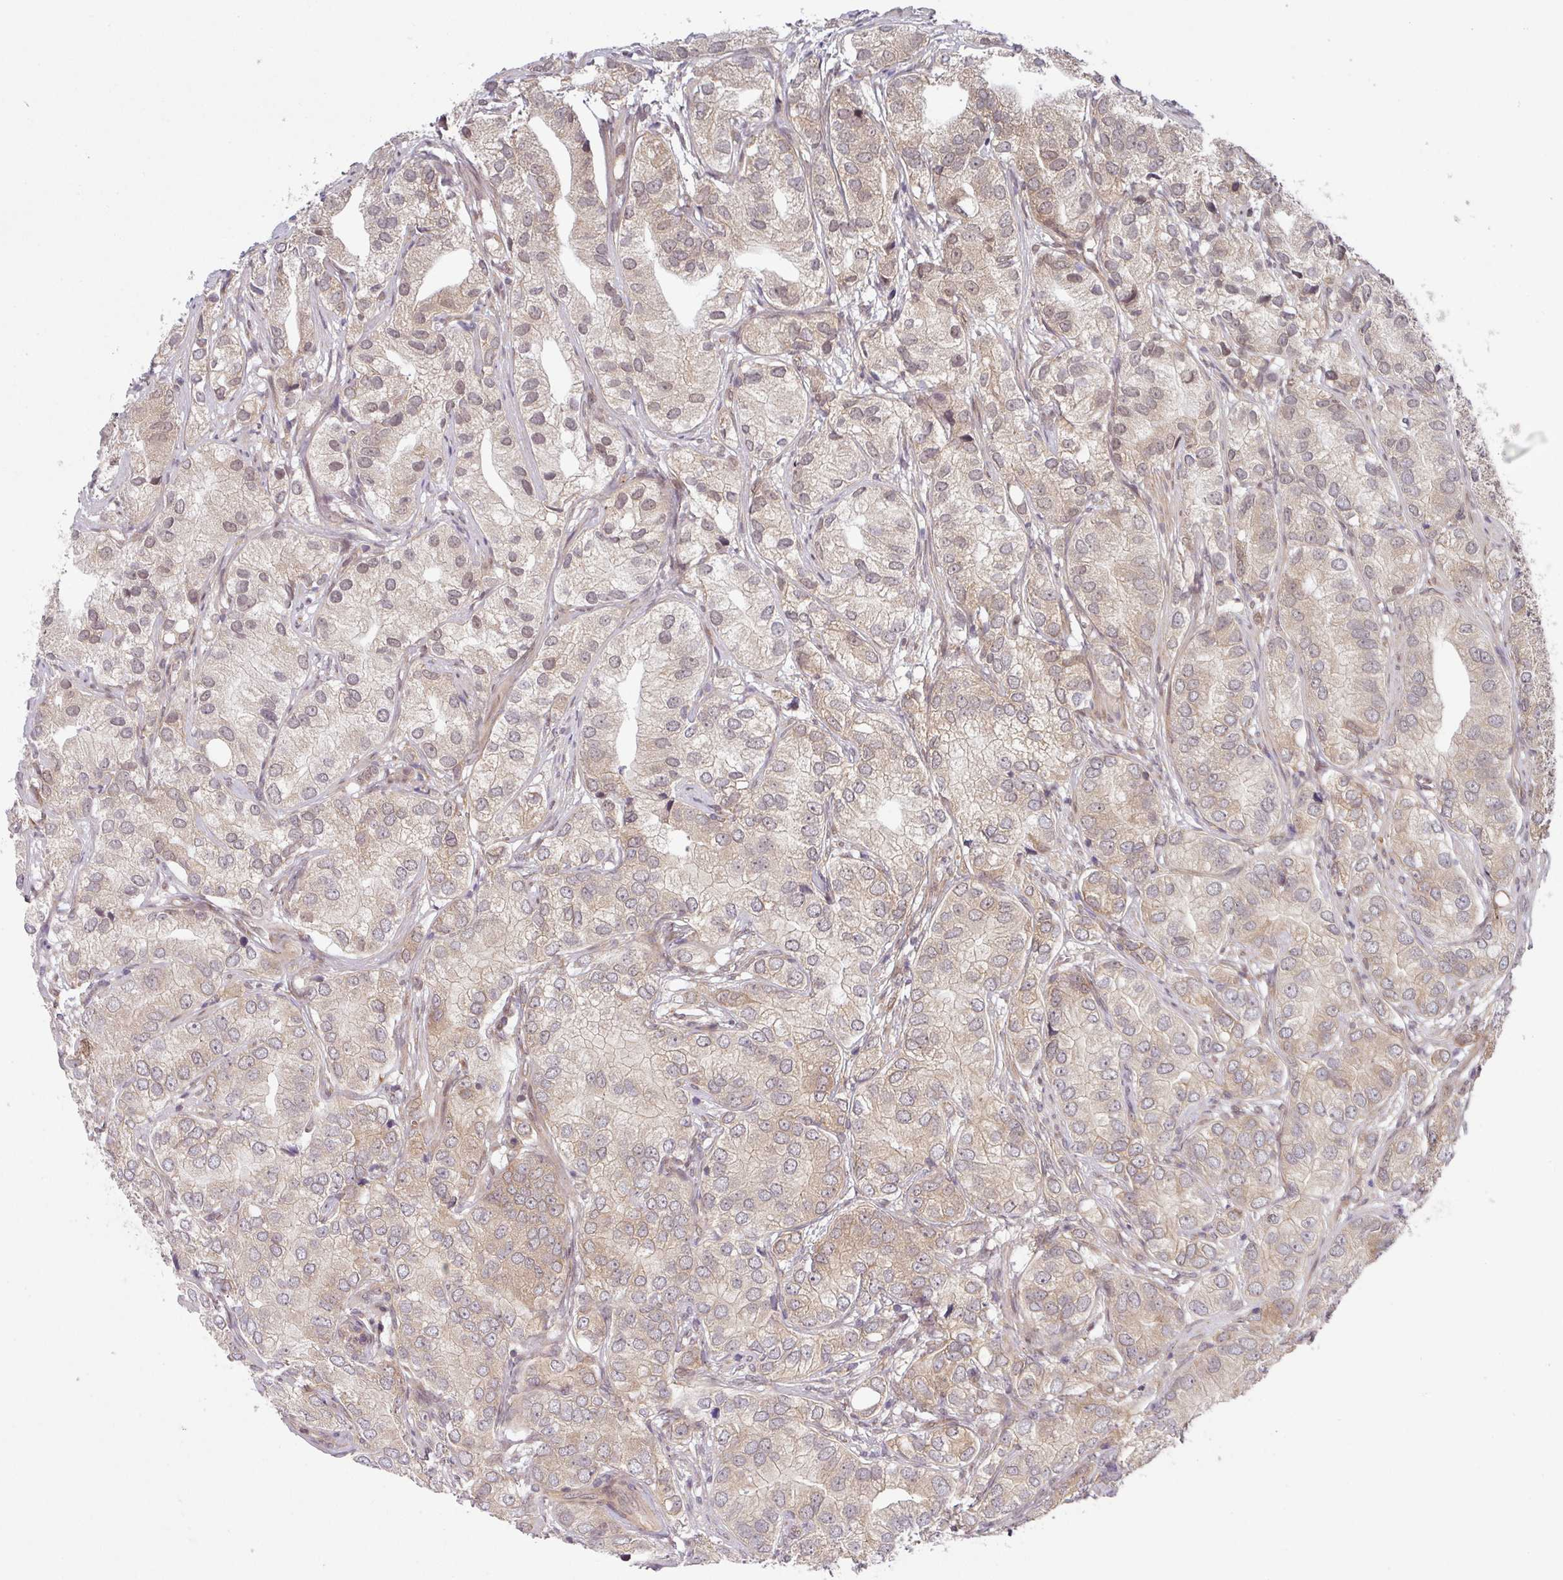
{"staining": {"intensity": "weak", "quantity": "25%-75%", "location": "cytoplasmic/membranous,nuclear"}, "tissue": "prostate cancer", "cell_type": "Tumor cells", "image_type": "cancer", "snomed": [{"axis": "morphology", "description": "Adenocarcinoma, High grade"}, {"axis": "topography", "description": "Prostate"}], "caption": "About 25%-75% of tumor cells in prostate cancer demonstrate weak cytoplasmic/membranous and nuclear protein positivity as visualized by brown immunohistochemical staining.", "gene": "CAMLG", "patient": {"sex": "male", "age": 82}}